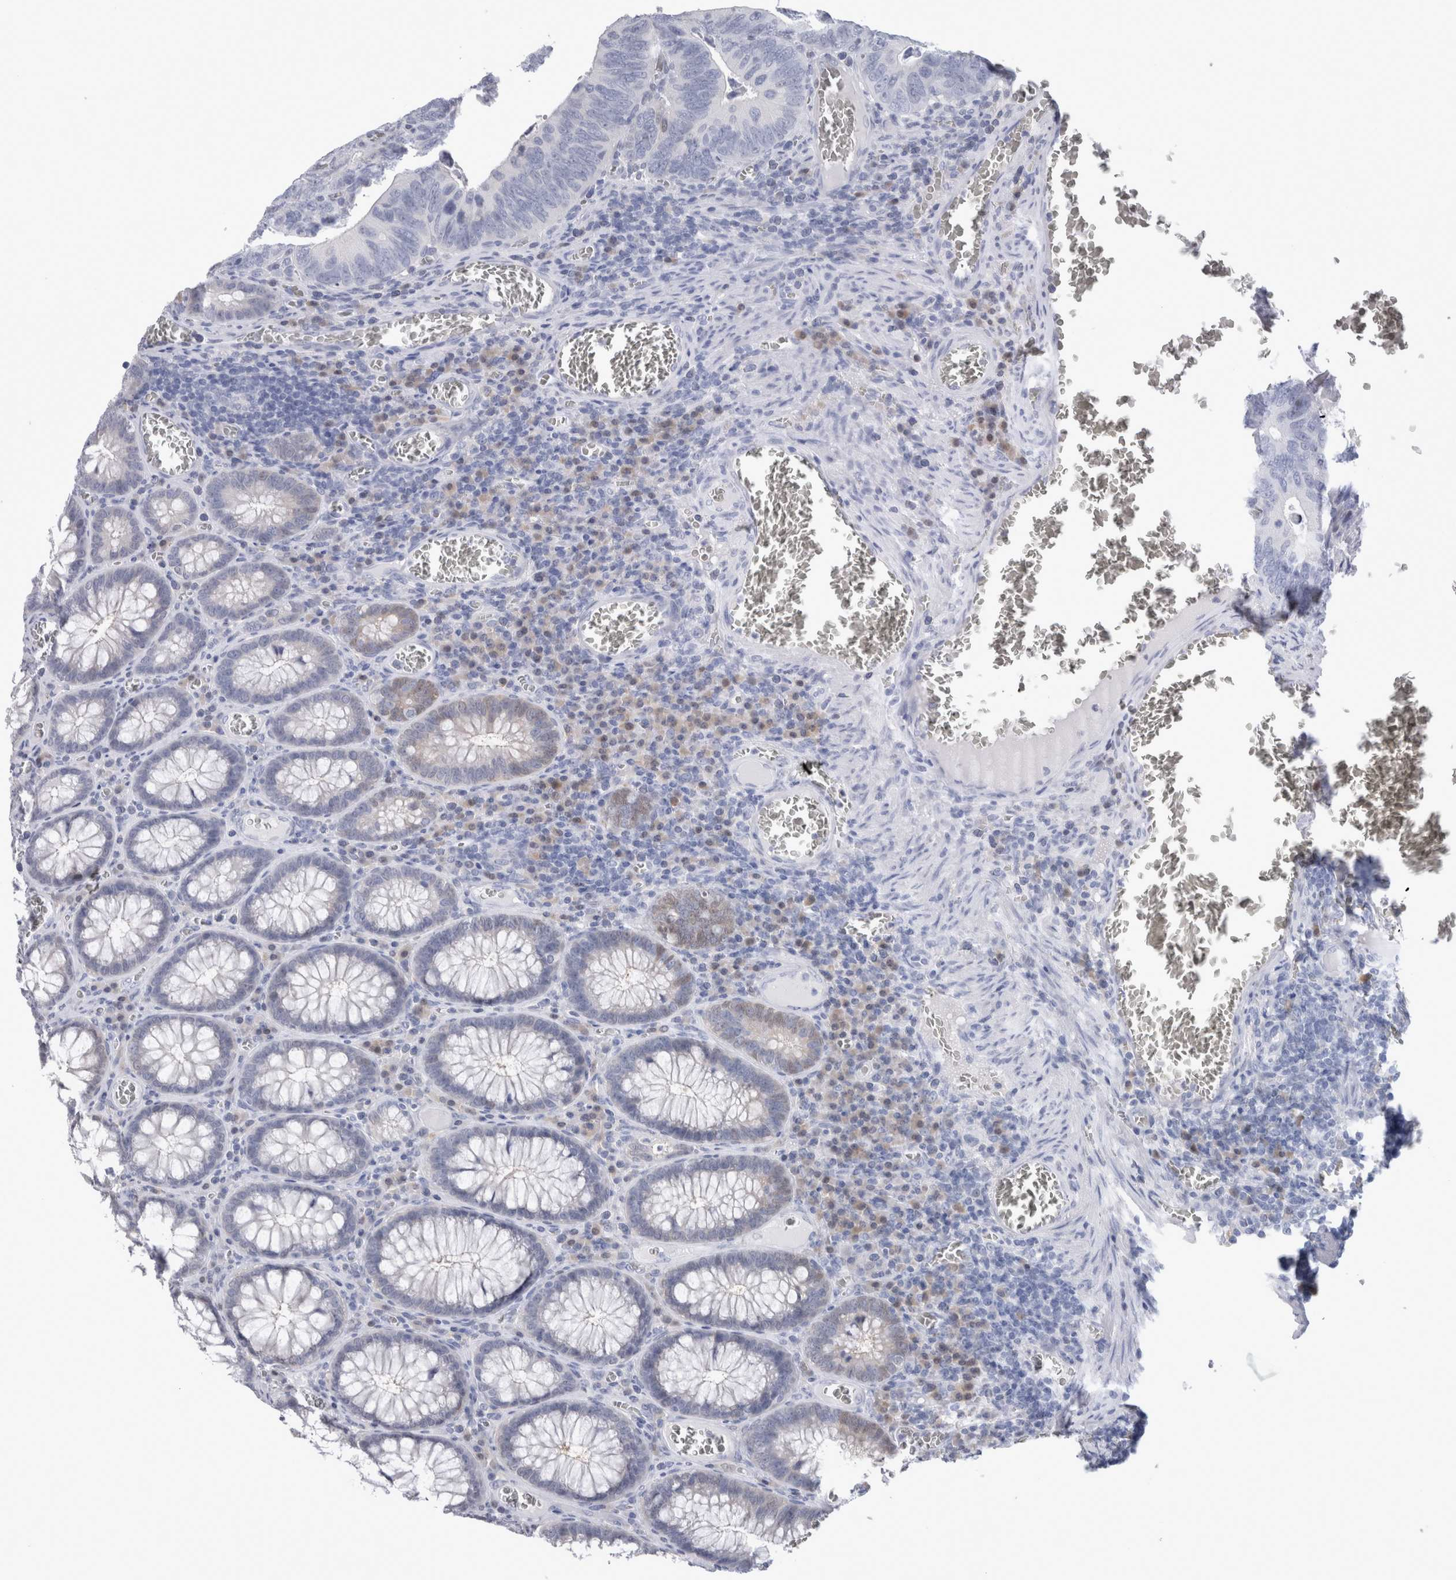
{"staining": {"intensity": "negative", "quantity": "none", "location": "none"}, "tissue": "colorectal cancer", "cell_type": "Tumor cells", "image_type": "cancer", "snomed": [{"axis": "morphology", "description": "Inflammation, NOS"}, {"axis": "morphology", "description": "Adenocarcinoma, NOS"}, {"axis": "topography", "description": "Colon"}], "caption": "Immunohistochemistry of colorectal cancer demonstrates no positivity in tumor cells.", "gene": "CA8", "patient": {"sex": "male", "age": 72}}